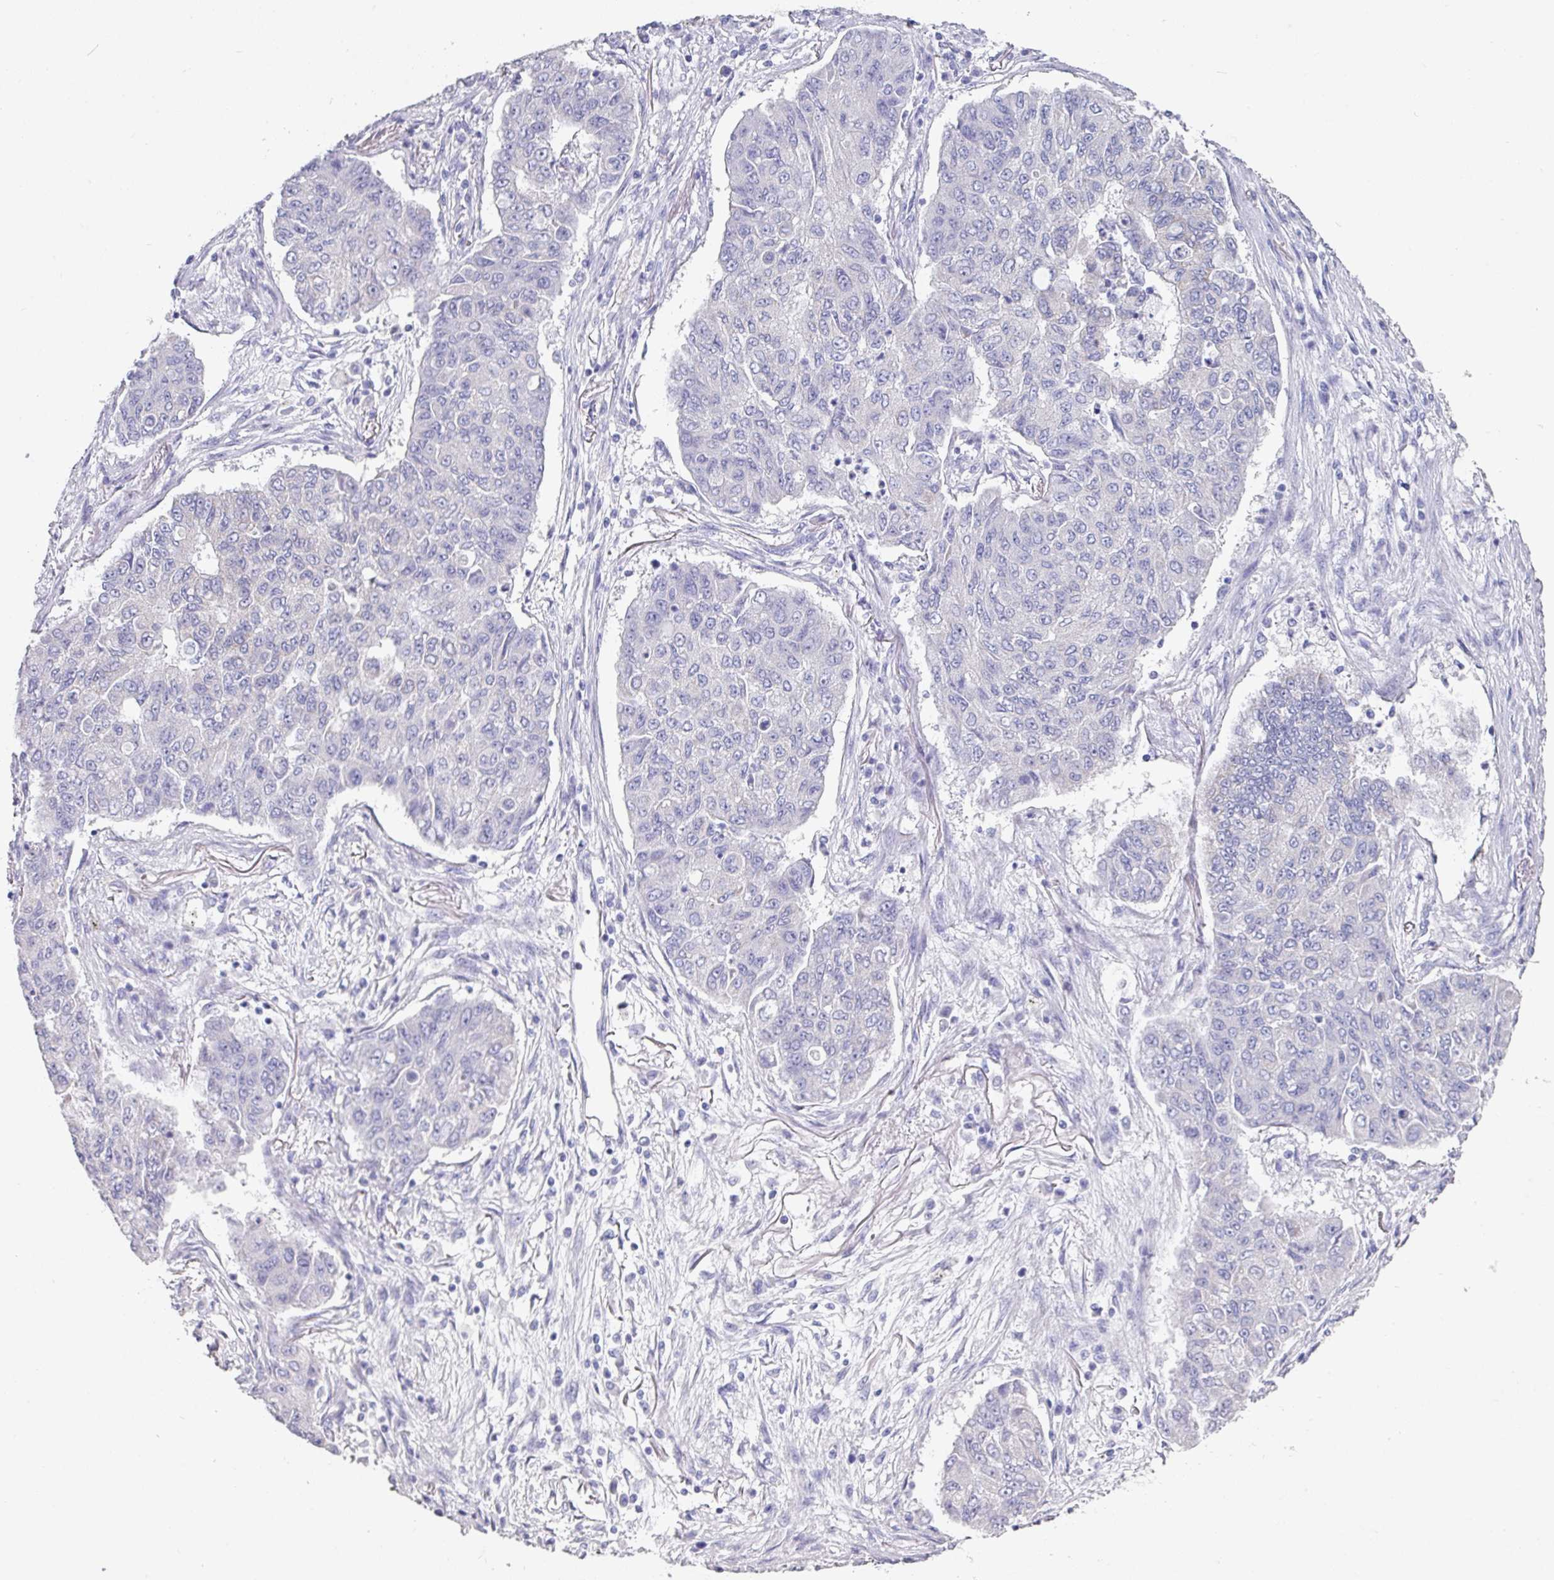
{"staining": {"intensity": "negative", "quantity": "none", "location": "none"}, "tissue": "lung cancer", "cell_type": "Tumor cells", "image_type": "cancer", "snomed": [{"axis": "morphology", "description": "Squamous cell carcinoma, NOS"}, {"axis": "topography", "description": "Lung"}], "caption": "High power microscopy image of an immunohistochemistry micrograph of squamous cell carcinoma (lung), revealing no significant staining in tumor cells. (Brightfield microscopy of DAB (3,3'-diaminobenzidine) immunohistochemistry at high magnification).", "gene": "SETBP1", "patient": {"sex": "male", "age": 74}}